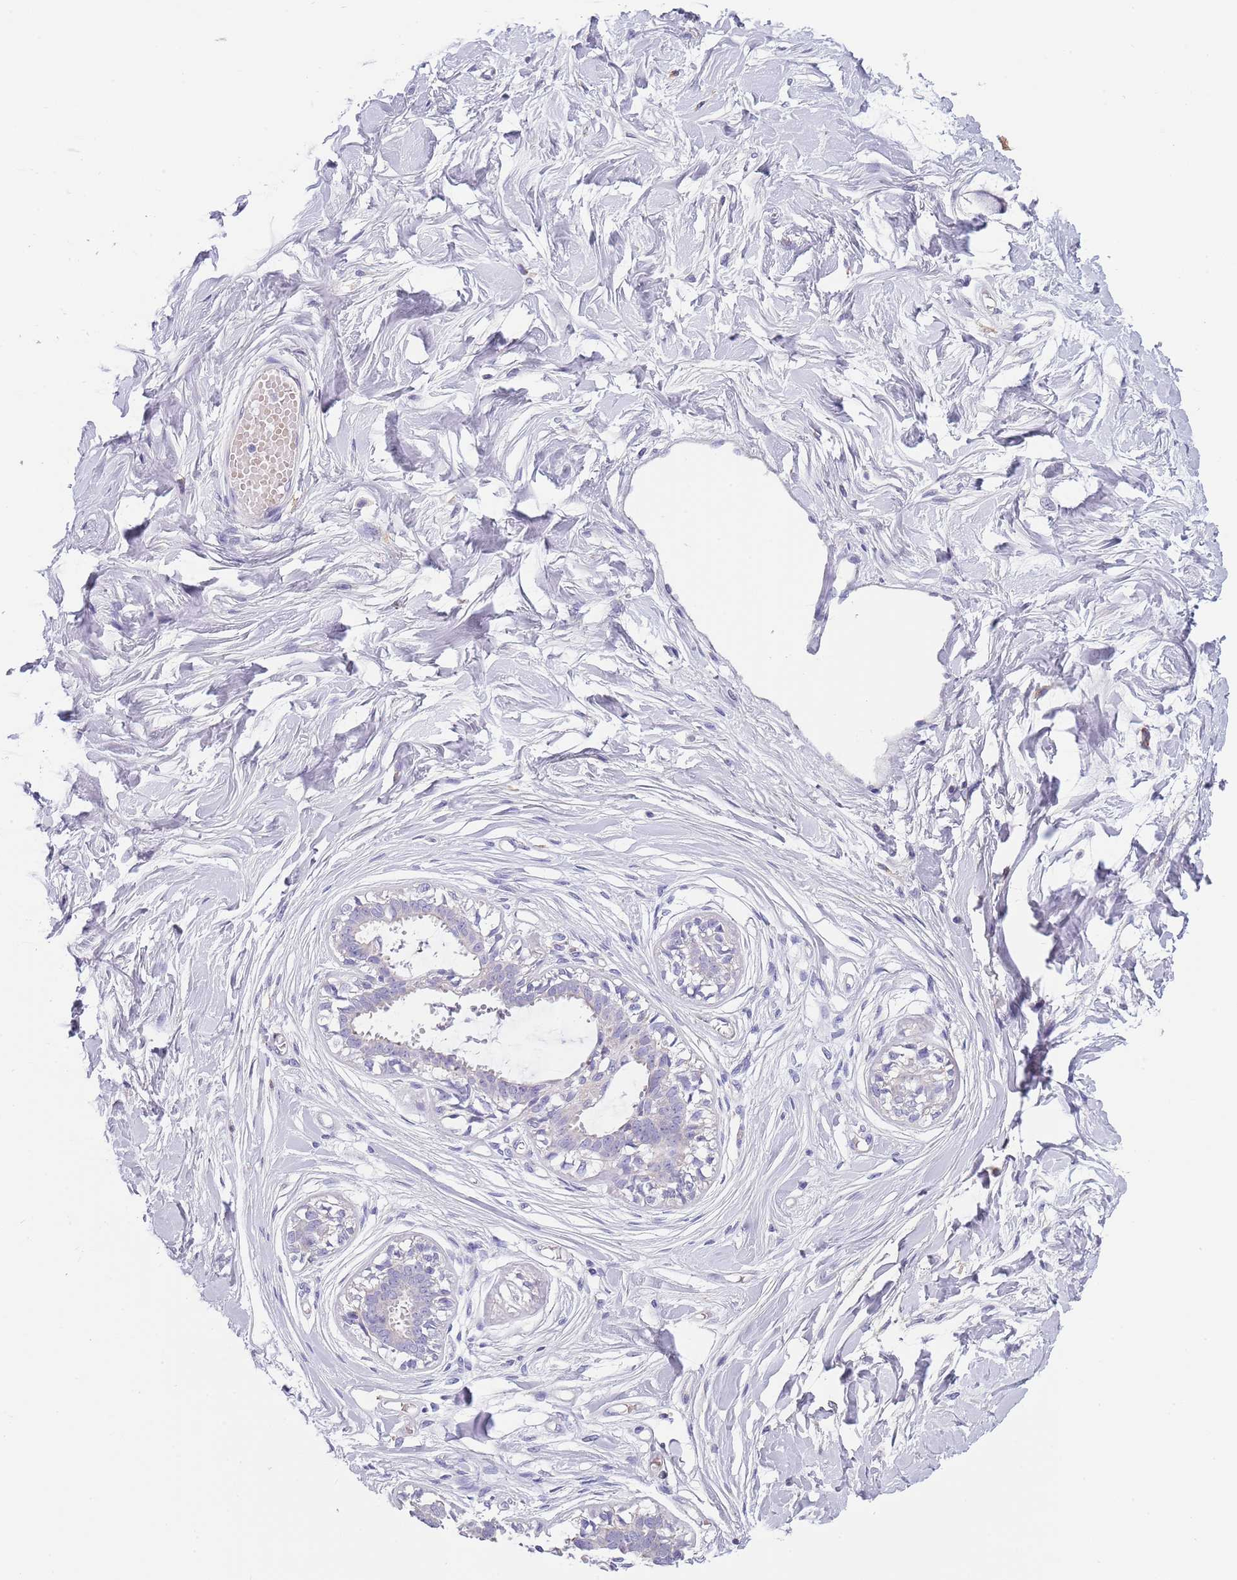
{"staining": {"intensity": "negative", "quantity": "none", "location": "none"}, "tissue": "breast", "cell_type": "Adipocytes", "image_type": "normal", "snomed": [{"axis": "morphology", "description": "Normal tissue, NOS"}, {"axis": "topography", "description": "Breast"}], "caption": "Immunohistochemistry (IHC) of unremarkable breast shows no positivity in adipocytes. (DAB (3,3'-diaminobenzidine) IHC, high magnification).", "gene": "MAN1C1", "patient": {"sex": "female", "age": 45}}